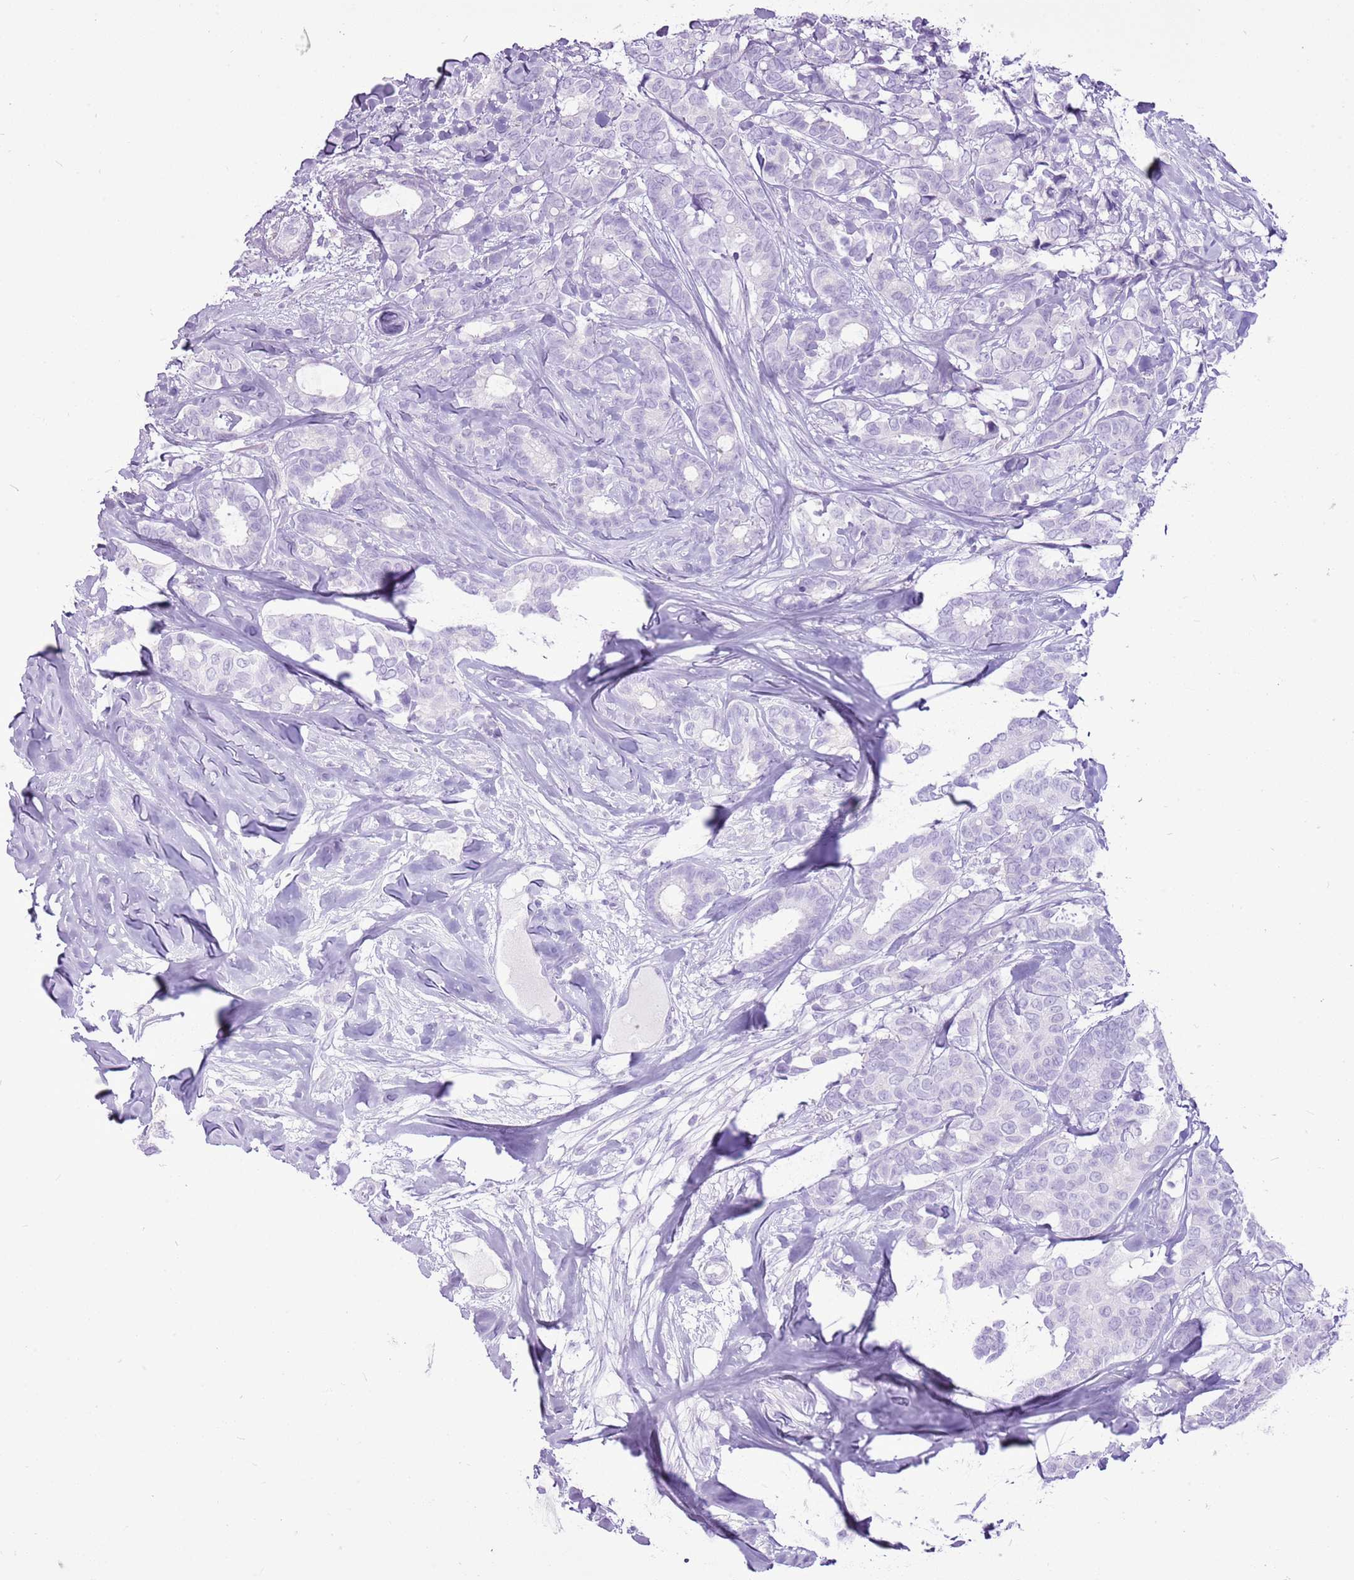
{"staining": {"intensity": "negative", "quantity": "none", "location": "none"}, "tissue": "breast cancer", "cell_type": "Tumor cells", "image_type": "cancer", "snomed": [{"axis": "morphology", "description": "Duct carcinoma"}, {"axis": "topography", "description": "Breast"}], "caption": "A histopathology image of human breast infiltrating ductal carcinoma is negative for staining in tumor cells.", "gene": "CNFN", "patient": {"sex": "female", "age": 87}}